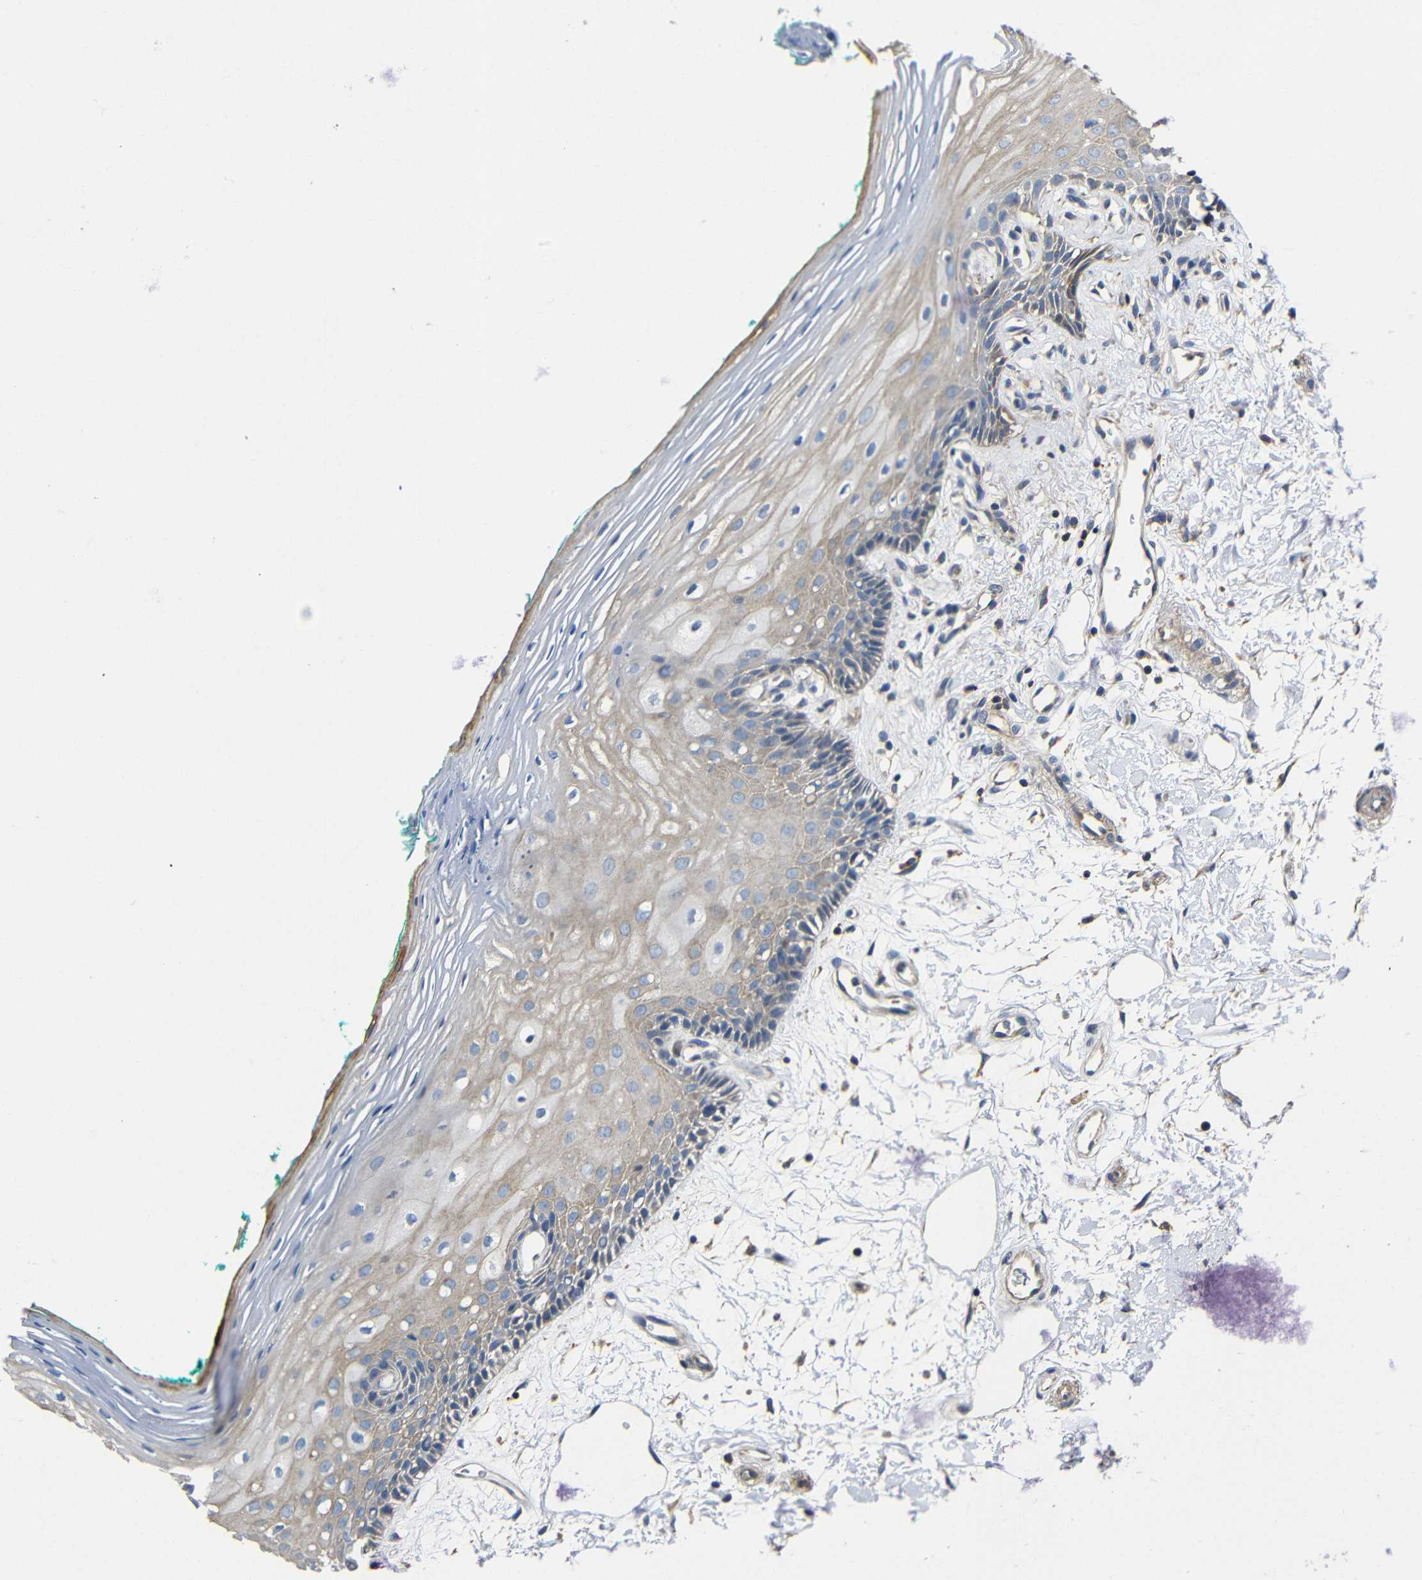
{"staining": {"intensity": "weak", "quantity": "25%-75%", "location": "cytoplasmic/membranous"}, "tissue": "oral mucosa", "cell_type": "Squamous epithelial cells", "image_type": "normal", "snomed": [{"axis": "morphology", "description": "Normal tissue, NOS"}, {"axis": "topography", "description": "Skeletal muscle"}, {"axis": "topography", "description": "Oral tissue"}, {"axis": "topography", "description": "Peripheral nerve tissue"}], "caption": "Immunohistochemistry (IHC) (DAB (3,3'-diaminobenzidine)) staining of benign human oral mucosa demonstrates weak cytoplasmic/membranous protein positivity in approximately 25%-75% of squamous epithelial cells. (Brightfield microscopy of DAB IHC at high magnification).", "gene": "GDI1", "patient": {"sex": "female", "age": 84}}